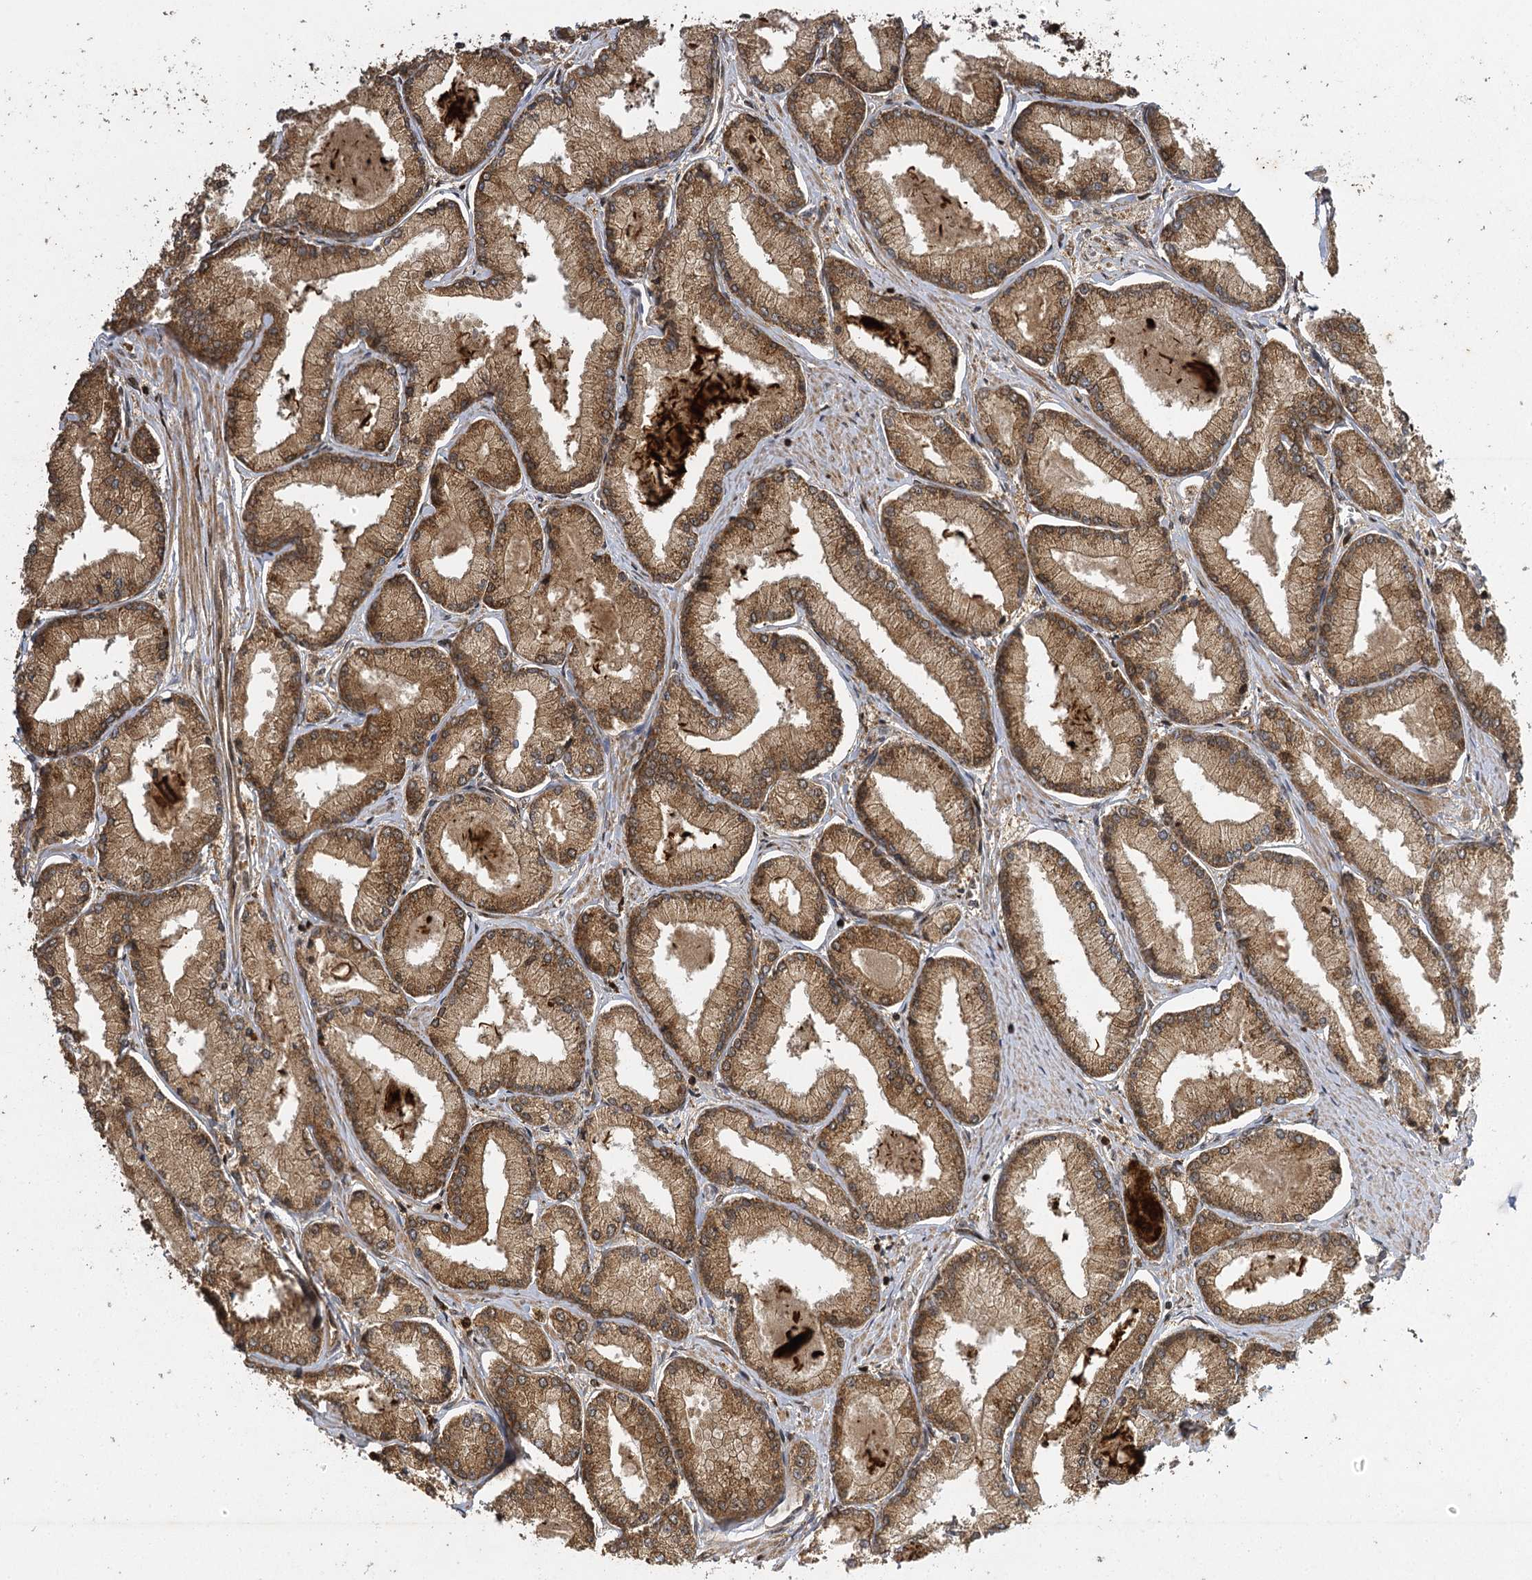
{"staining": {"intensity": "moderate", "quantity": ">75%", "location": "cytoplasmic/membranous"}, "tissue": "prostate cancer", "cell_type": "Tumor cells", "image_type": "cancer", "snomed": [{"axis": "morphology", "description": "Adenocarcinoma, Low grade"}, {"axis": "topography", "description": "Prostate"}], "caption": "Low-grade adenocarcinoma (prostate) stained with a protein marker displays moderate staining in tumor cells.", "gene": "IL11RA", "patient": {"sex": "male", "age": 74}}